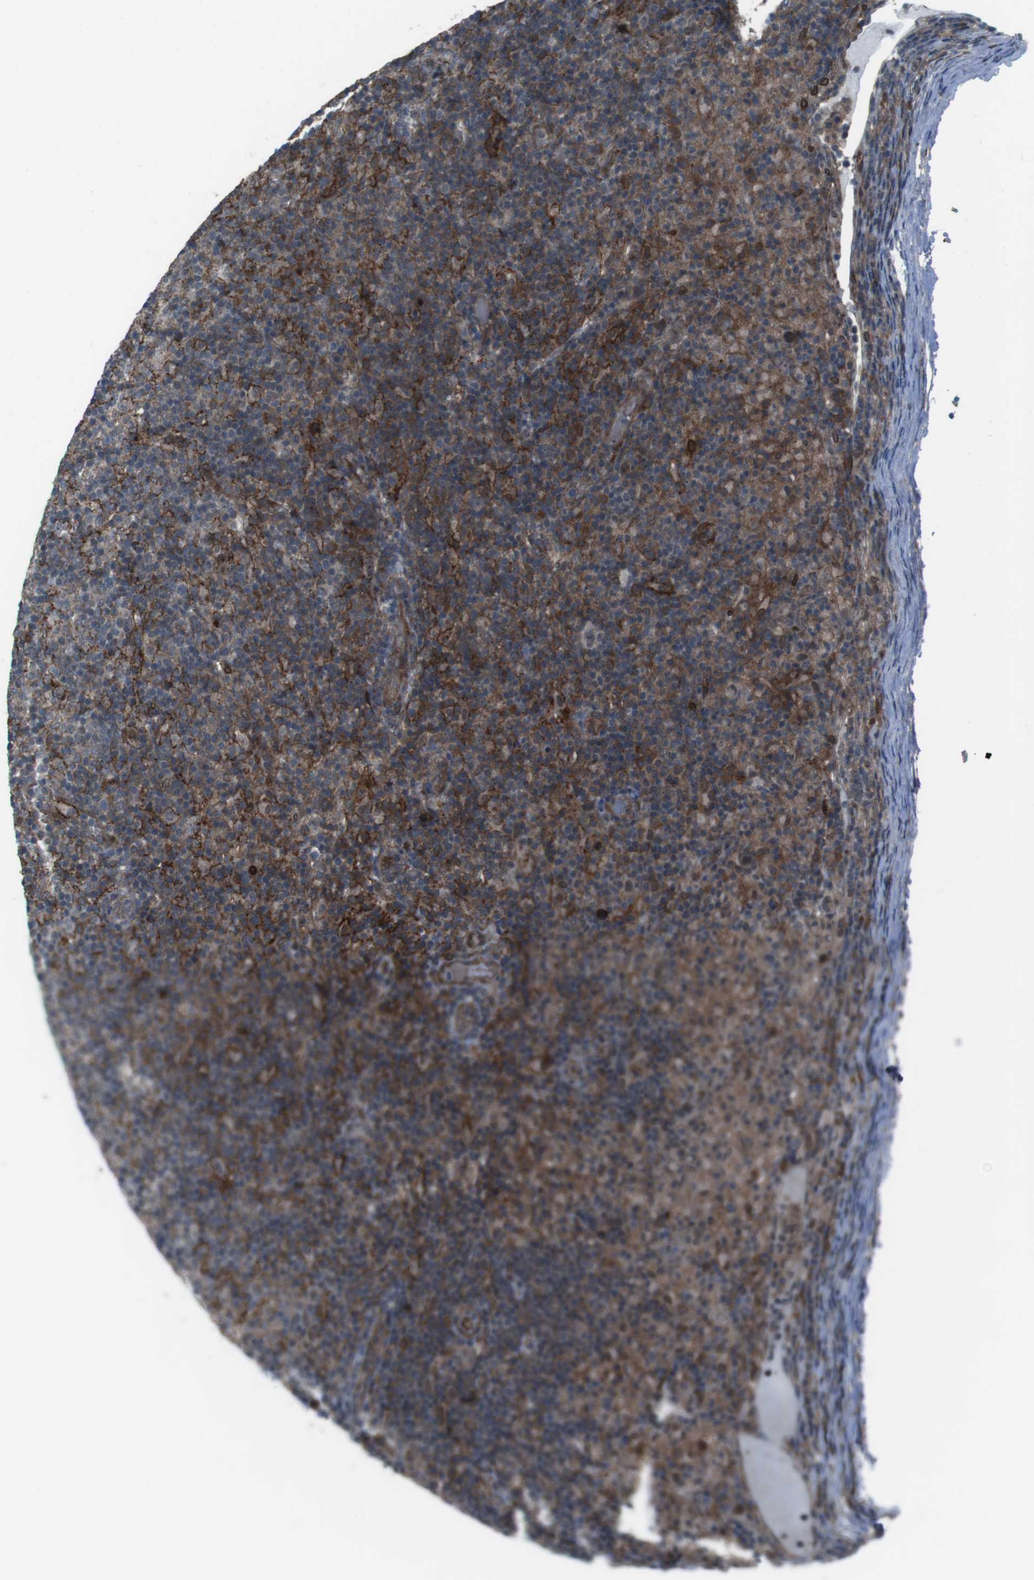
{"staining": {"intensity": "moderate", "quantity": ">75%", "location": "cytoplasmic/membranous"}, "tissue": "lymphoma", "cell_type": "Tumor cells", "image_type": "cancer", "snomed": [{"axis": "morphology", "description": "Hodgkin's disease, NOS"}, {"axis": "topography", "description": "Lymph node"}], "caption": "This is an image of immunohistochemistry staining of lymphoma, which shows moderate expression in the cytoplasmic/membranous of tumor cells.", "gene": "GDF10", "patient": {"sex": "male", "age": 70}}